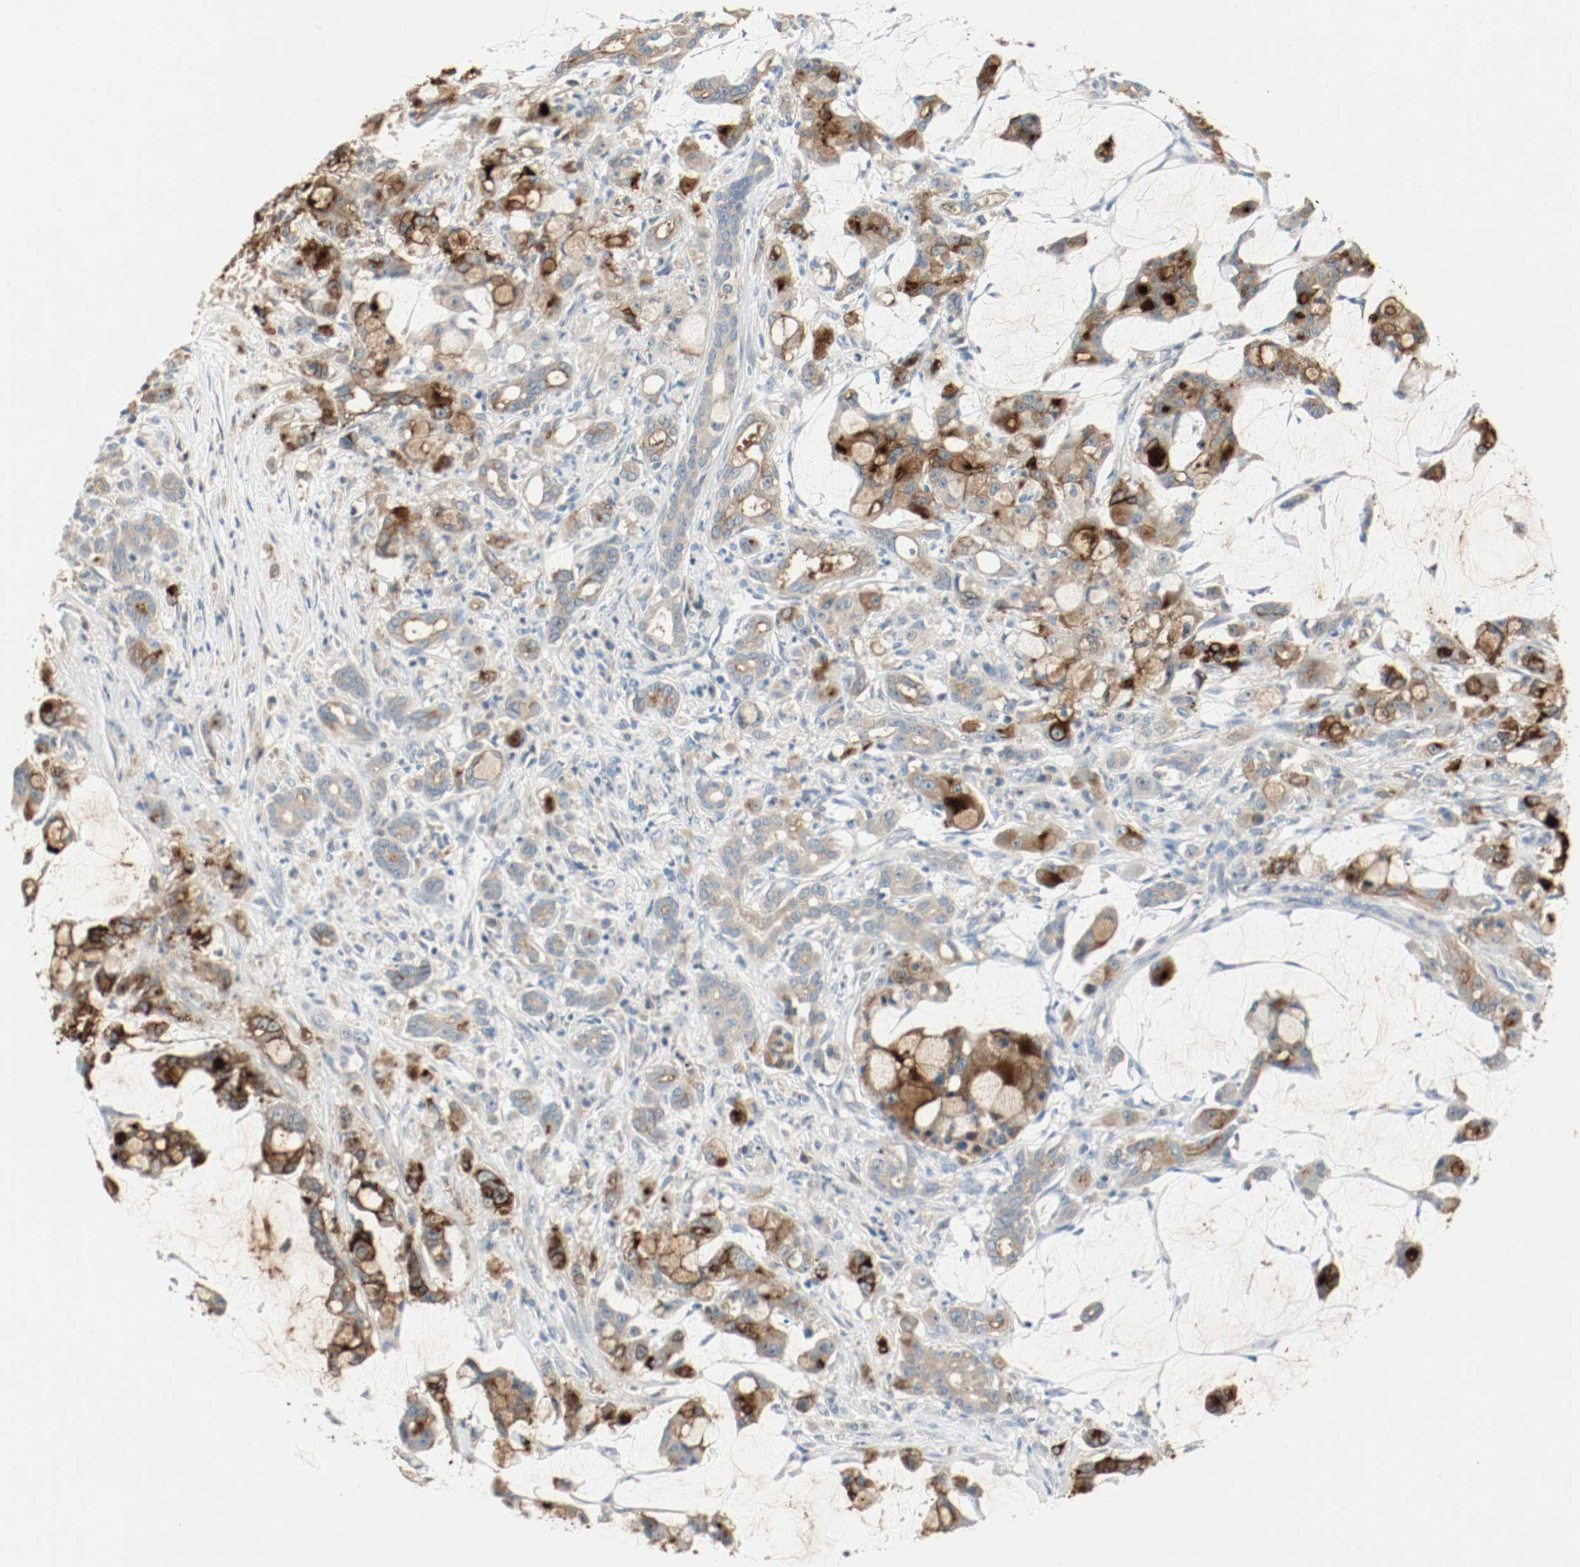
{"staining": {"intensity": "strong", "quantity": "25%-75%", "location": "cytoplasmic/membranous"}, "tissue": "pancreatic cancer", "cell_type": "Tumor cells", "image_type": "cancer", "snomed": [{"axis": "morphology", "description": "Adenocarcinoma, NOS"}, {"axis": "topography", "description": "Pancreas"}], "caption": "An immunohistochemistry micrograph of tumor tissue is shown. Protein staining in brown highlights strong cytoplasmic/membranous positivity in pancreatic adenocarcinoma within tumor cells. The staining was performed using DAB to visualize the protein expression in brown, while the nuclei were stained in blue with hematoxylin (Magnification: 20x).", "gene": "MELTF", "patient": {"sex": "female", "age": 73}}